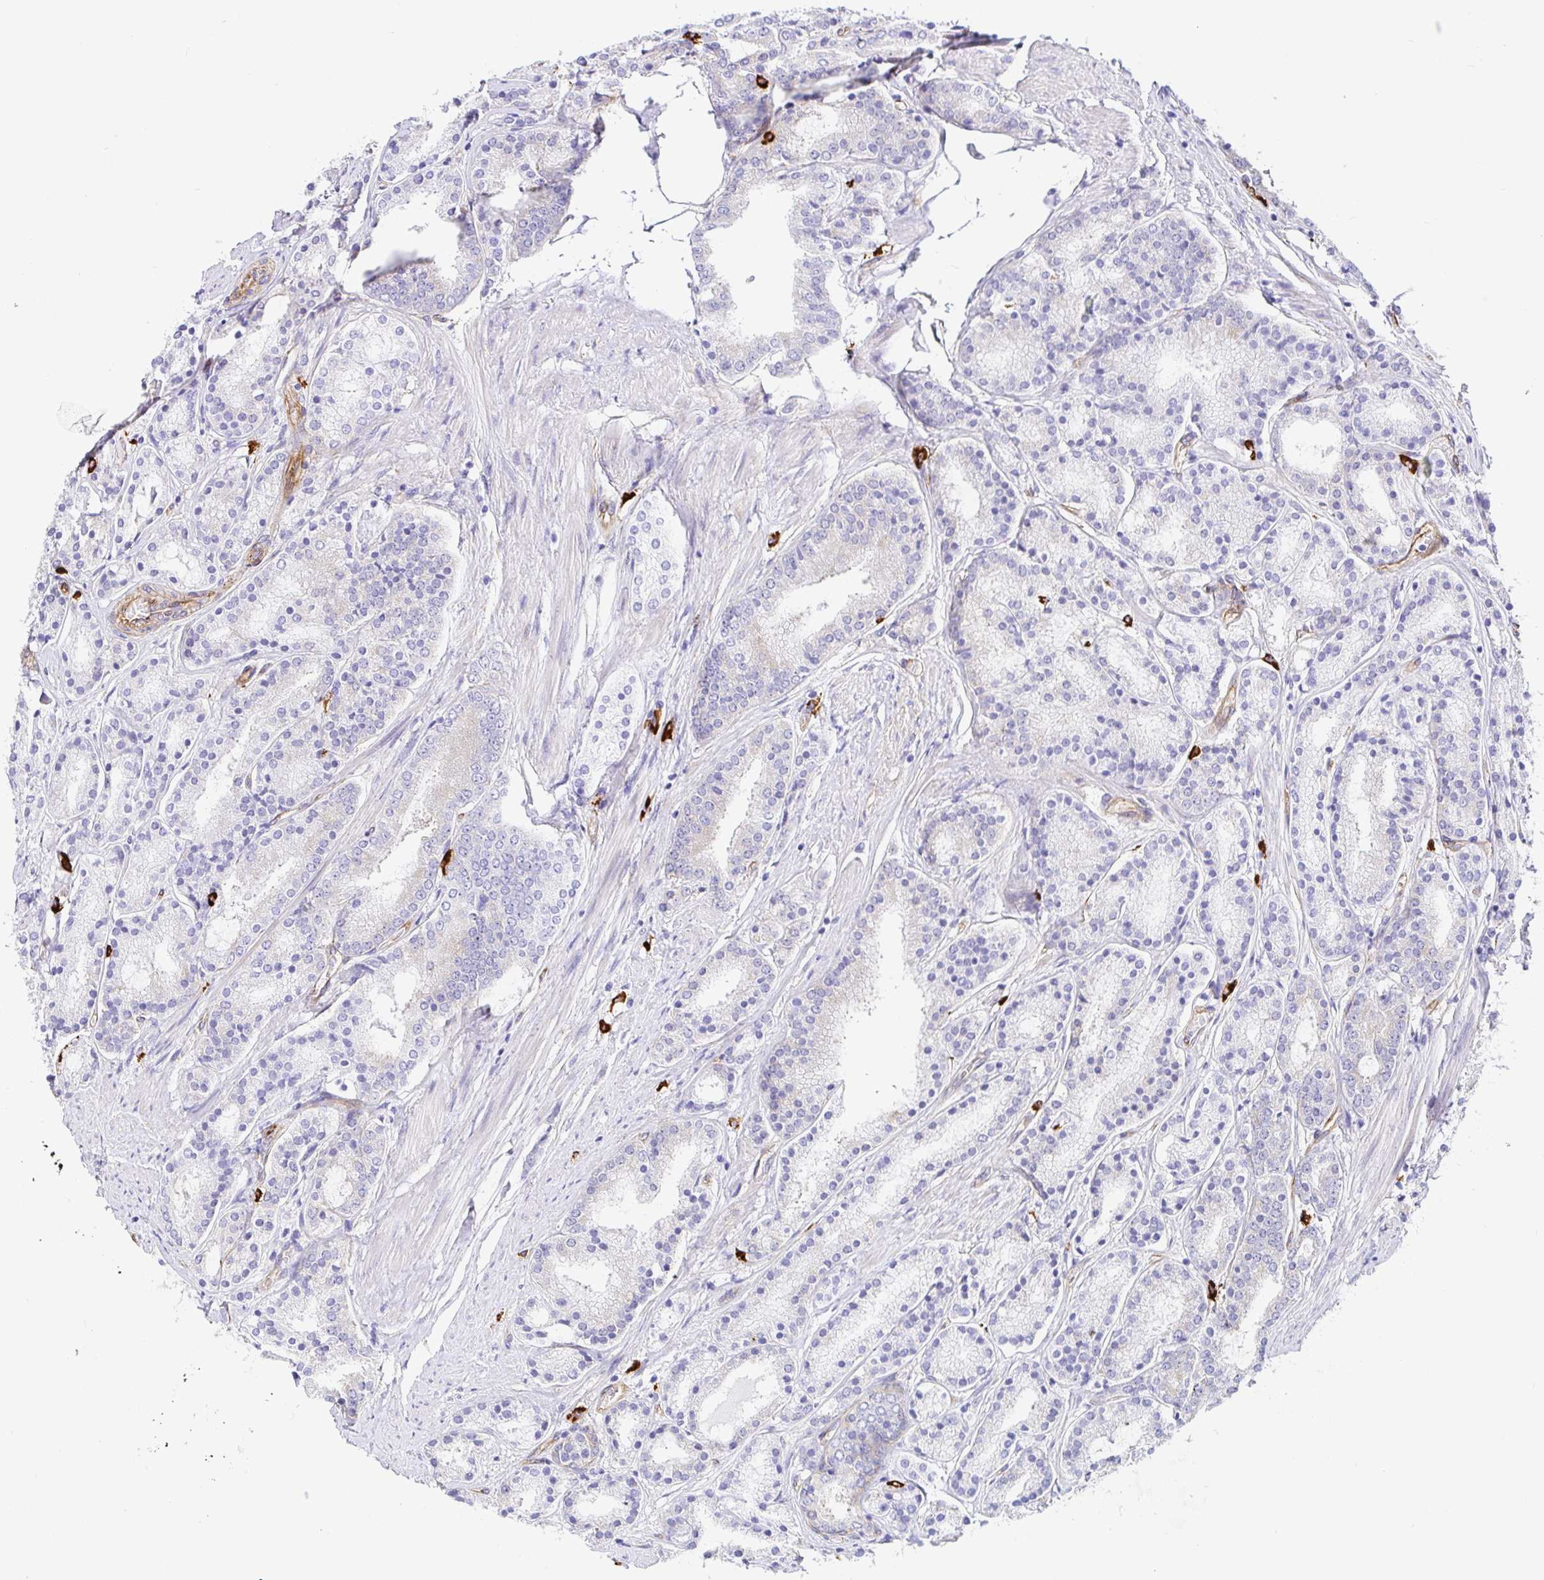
{"staining": {"intensity": "negative", "quantity": "none", "location": "none"}, "tissue": "prostate cancer", "cell_type": "Tumor cells", "image_type": "cancer", "snomed": [{"axis": "morphology", "description": "Adenocarcinoma, High grade"}, {"axis": "topography", "description": "Prostate"}], "caption": "Prostate cancer stained for a protein using immunohistochemistry (IHC) reveals no staining tumor cells.", "gene": "DOCK1", "patient": {"sex": "male", "age": 63}}